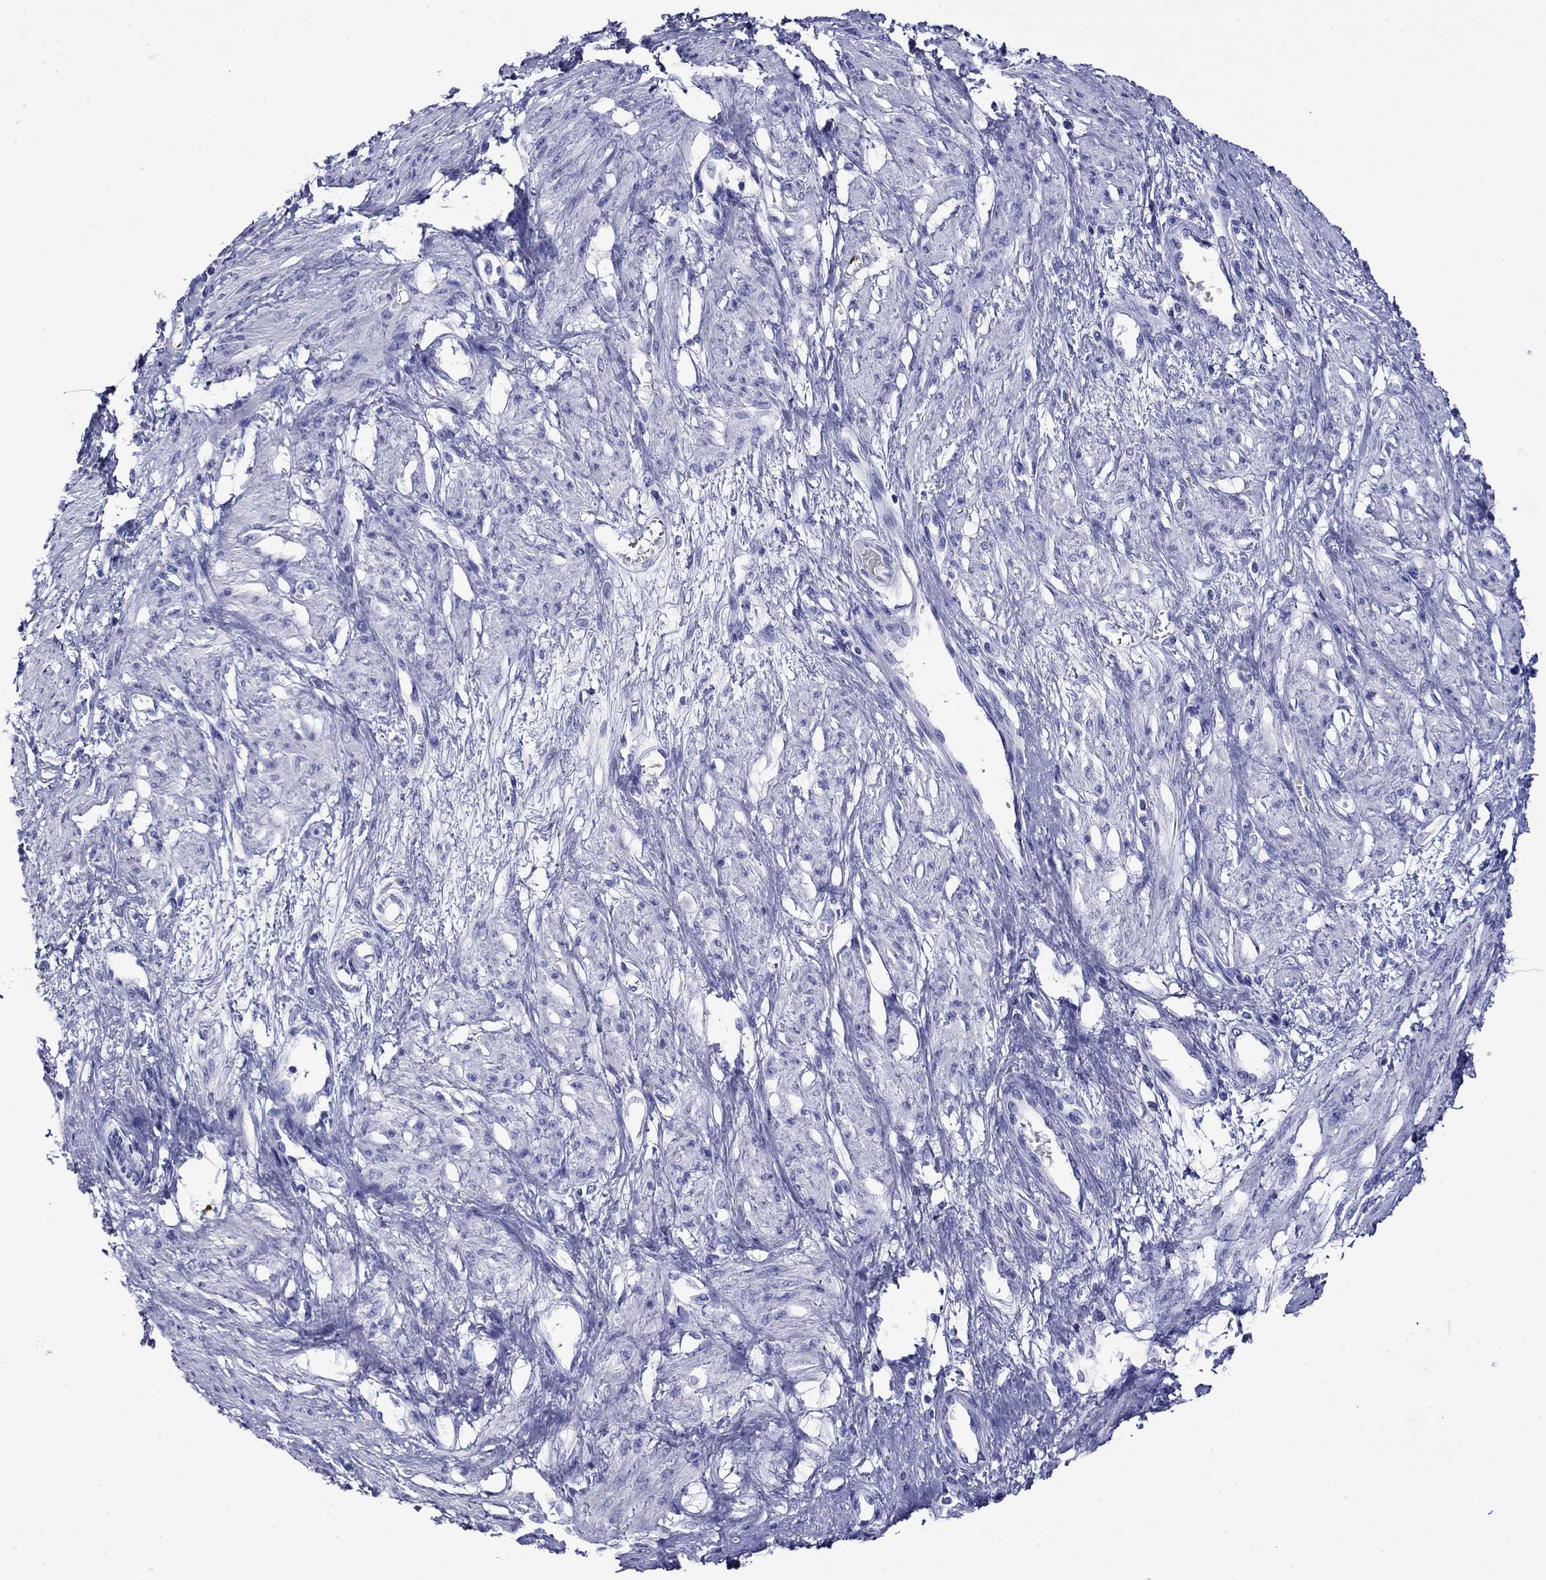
{"staining": {"intensity": "negative", "quantity": "none", "location": "none"}, "tissue": "smooth muscle", "cell_type": "Smooth muscle cells", "image_type": "normal", "snomed": [{"axis": "morphology", "description": "Normal tissue, NOS"}, {"axis": "topography", "description": "Smooth muscle"}, {"axis": "topography", "description": "Uterus"}], "caption": "Benign smooth muscle was stained to show a protein in brown. There is no significant staining in smooth muscle cells. The staining was performed using DAB (3,3'-diaminobenzidine) to visualize the protein expression in brown, while the nuclei were stained in blue with hematoxylin (Magnification: 20x).", "gene": "ROM1", "patient": {"sex": "female", "age": 39}}